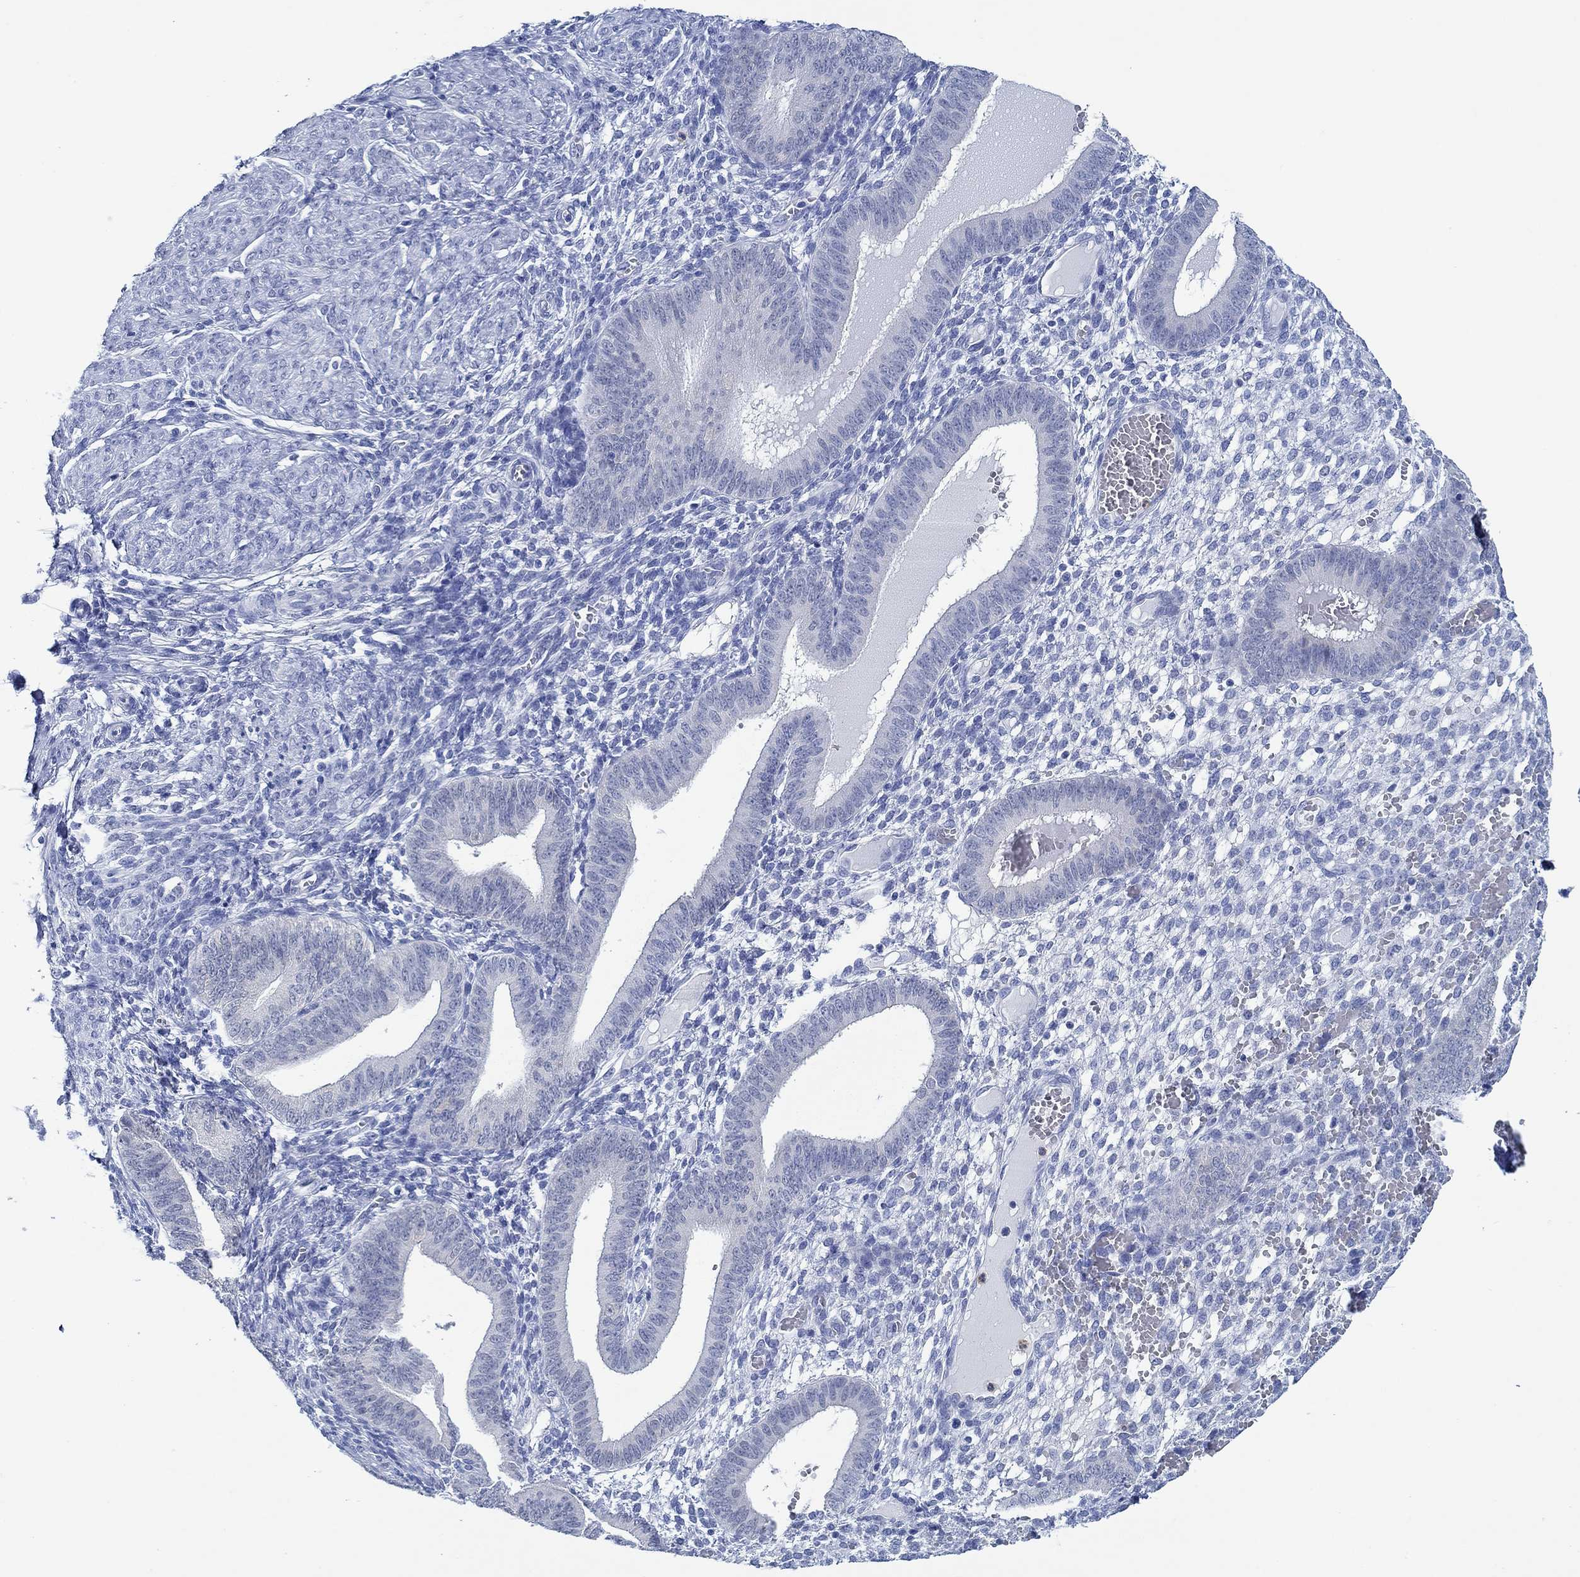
{"staining": {"intensity": "negative", "quantity": "none", "location": "none"}, "tissue": "endometrium", "cell_type": "Cells in endometrial stroma", "image_type": "normal", "snomed": [{"axis": "morphology", "description": "Normal tissue, NOS"}, {"axis": "topography", "description": "Endometrium"}], "caption": "The photomicrograph exhibits no staining of cells in endometrial stroma in normal endometrium.", "gene": "ZNF671", "patient": {"sex": "female", "age": 42}}